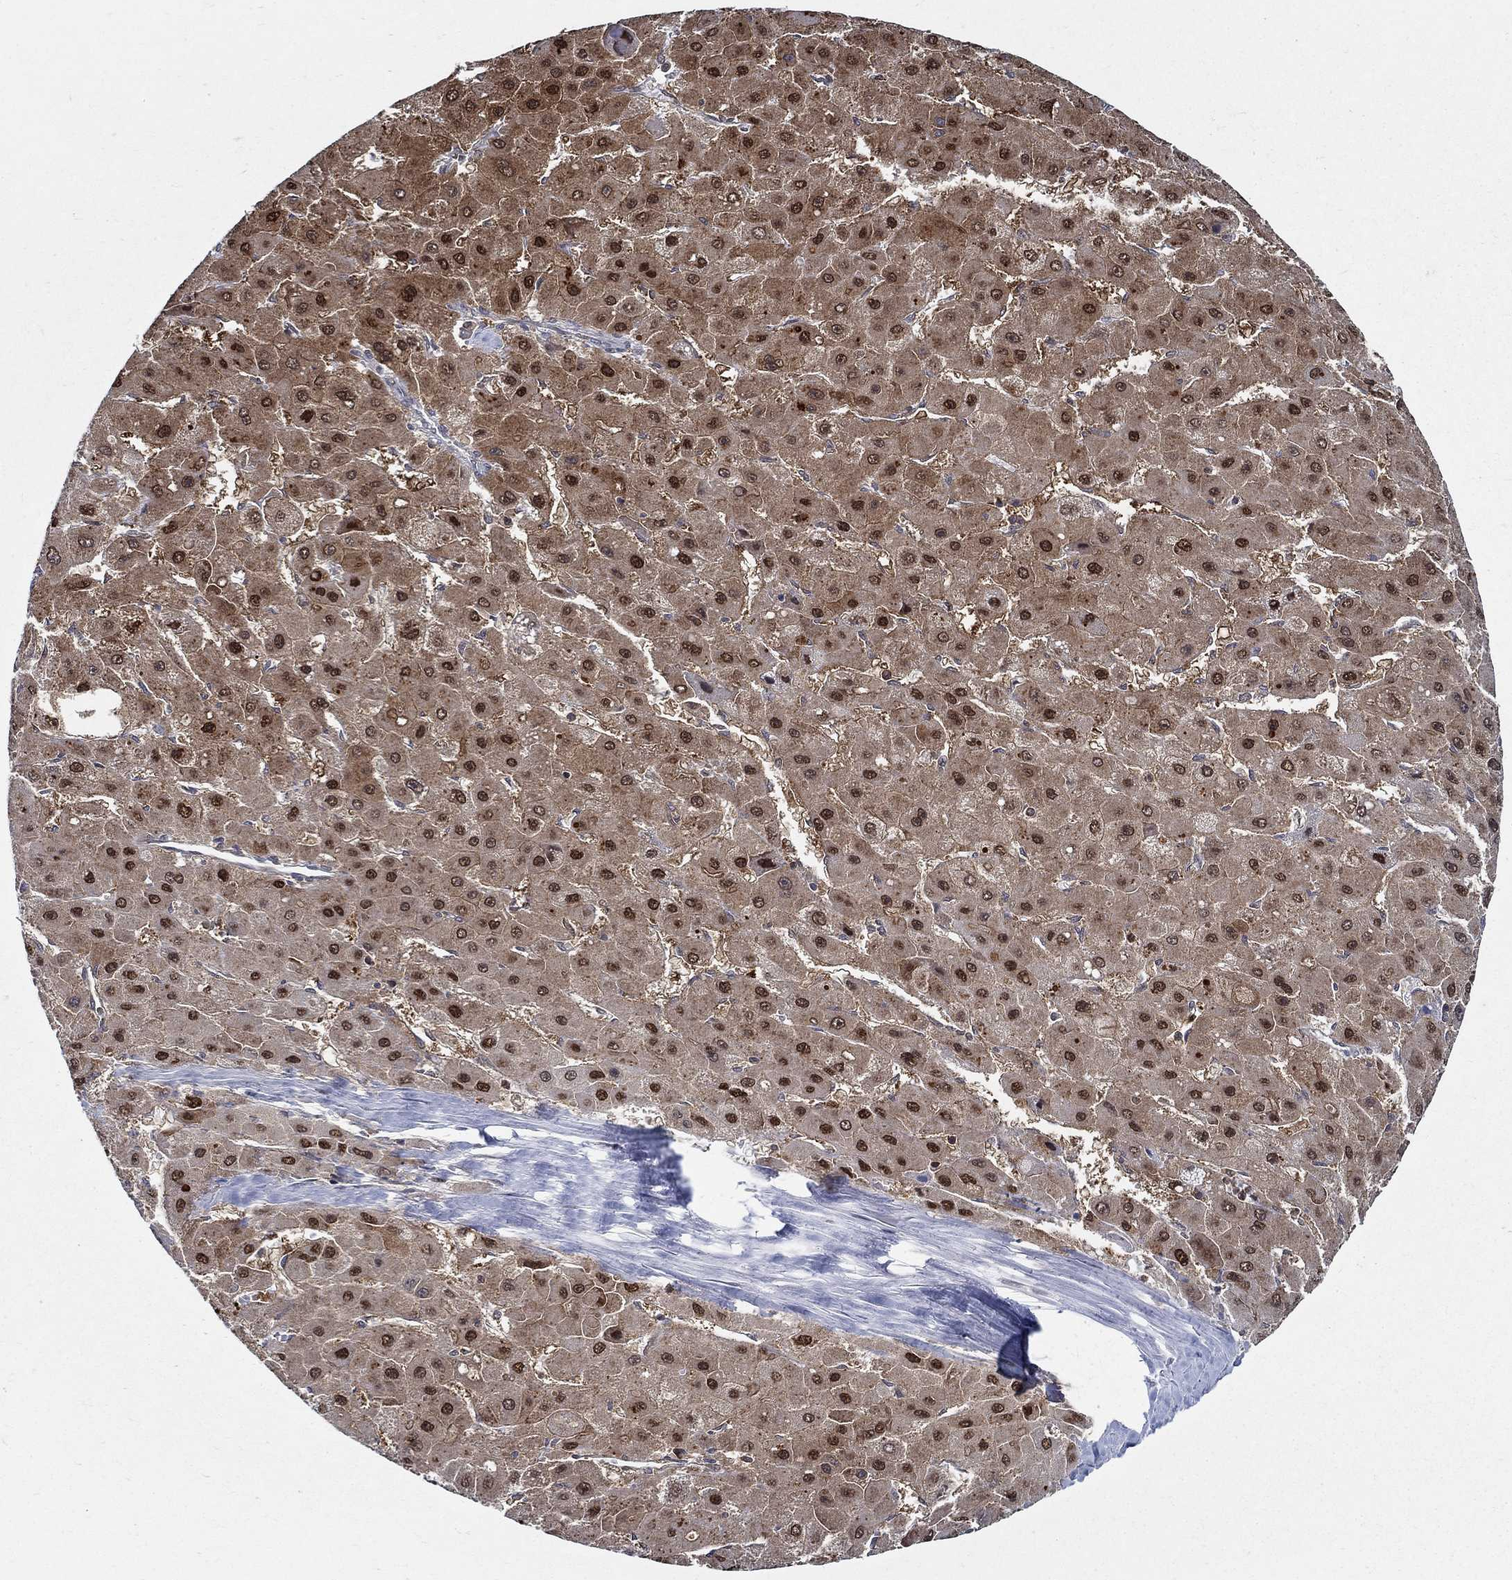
{"staining": {"intensity": "strong", "quantity": "25%-75%", "location": "nuclear"}, "tissue": "liver cancer", "cell_type": "Tumor cells", "image_type": "cancer", "snomed": [{"axis": "morphology", "description": "Carcinoma, Hepatocellular, NOS"}, {"axis": "topography", "description": "Liver"}], "caption": "Liver cancer (hepatocellular carcinoma) stained for a protein exhibits strong nuclear positivity in tumor cells.", "gene": "ZNF594", "patient": {"sex": "female", "age": 25}}